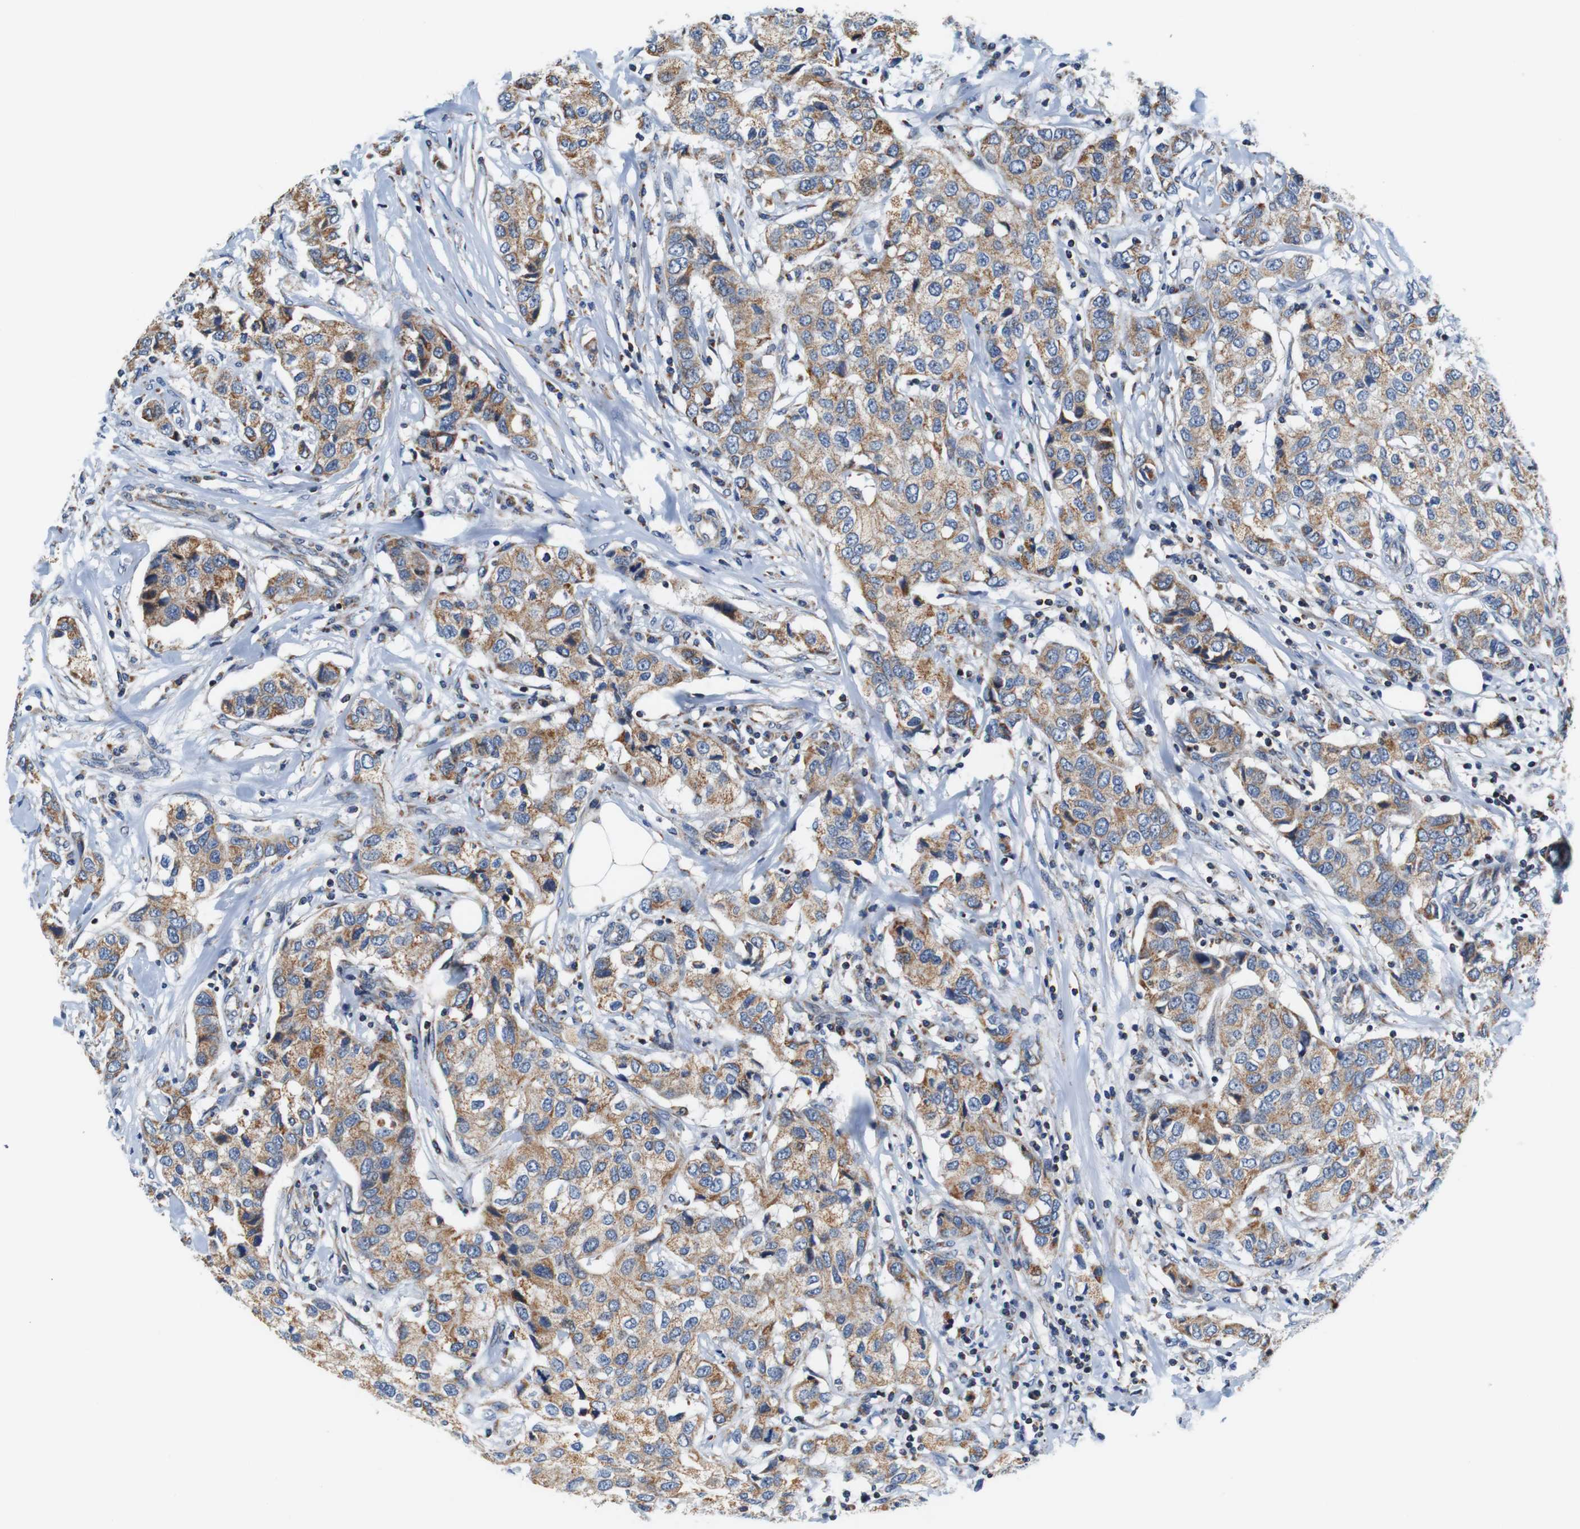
{"staining": {"intensity": "moderate", "quantity": ">75%", "location": "cytoplasmic/membranous"}, "tissue": "breast cancer", "cell_type": "Tumor cells", "image_type": "cancer", "snomed": [{"axis": "morphology", "description": "Duct carcinoma"}, {"axis": "topography", "description": "Breast"}], "caption": "Breast cancer (invasive ductal carcinoma) stained with DAB (3,3'-diaminobenzidine) immunohistochemistry exhibits medium levels of moderate cytoplasmic/membranous staining in approximately >75% of tumor cells.", "gene": "LRP4", "patient": {"sex": "female", "age": 80}}